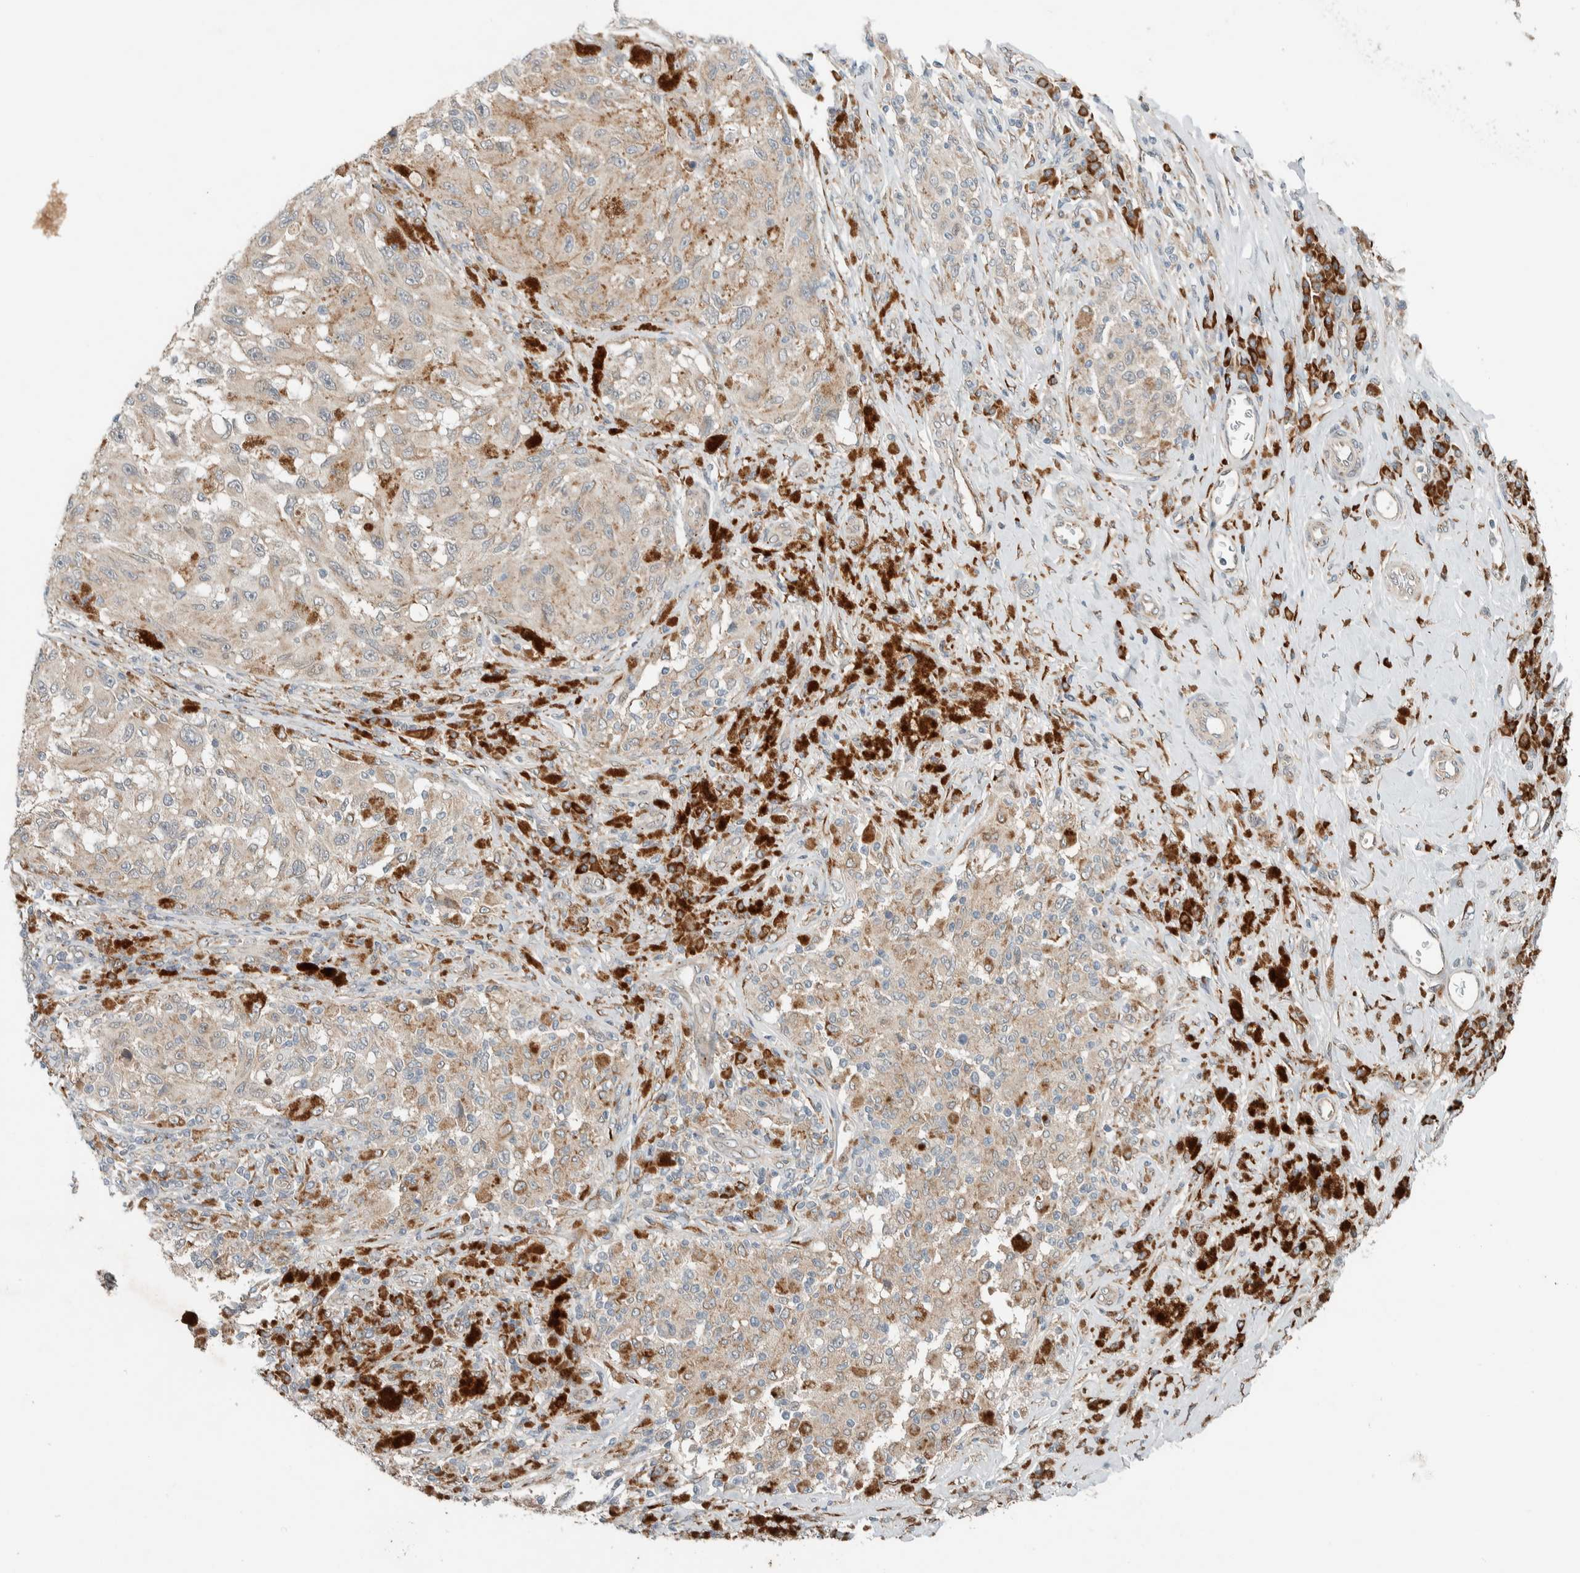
{"staining": {"intensity": "weak", "quantity": "<25%", "location": "cytoplasmic/membranous"}, "tissue": "melanoma", "cell_type": "Tumor cells", "image_type": "cancer", "snomed": [{"axis": "morphology", "description": "Malignant melanoma, NOS"}, {"axis": "topography", "description": "Skin"}], "caption": "The micrograph shows no significant staining in tumor cells of malignant melanoma.", "gene": "CTBP2", "patient": {"sex": "female", "age": 73}}